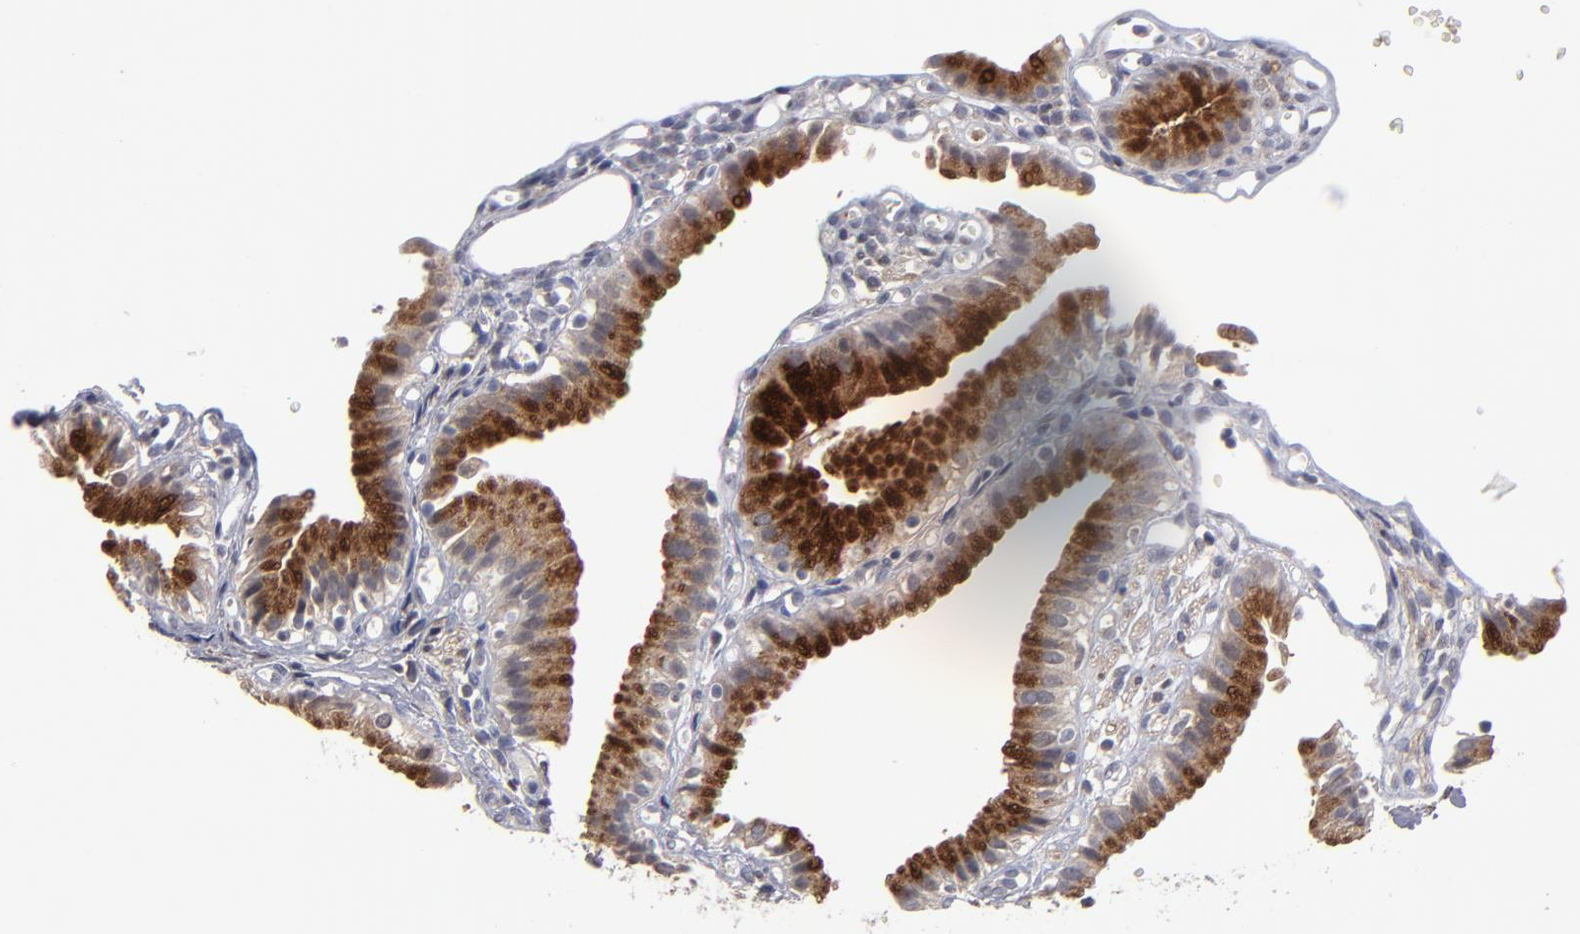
{"staining": {"intensity": "strong", "quantity": ">75%", "location": "cytoplasmic/membranous"}, "tissue": "gallbladder", "cell_type": "Glandular cells", "image_type": "normal", "snomed": [{"axis": "morphology", "description": "Normal tissue, NOS"}, {"axis": "topography", "description": "Gallbladder"}], "caption": "About >75% of glandular cells in benign human gallbladder show strong cytoplasmic/membranous protein staining as visualized by brown immunohistochemical staining.", "gene": "GPM6B", "patient": {"sex": "male", "age": 65}}